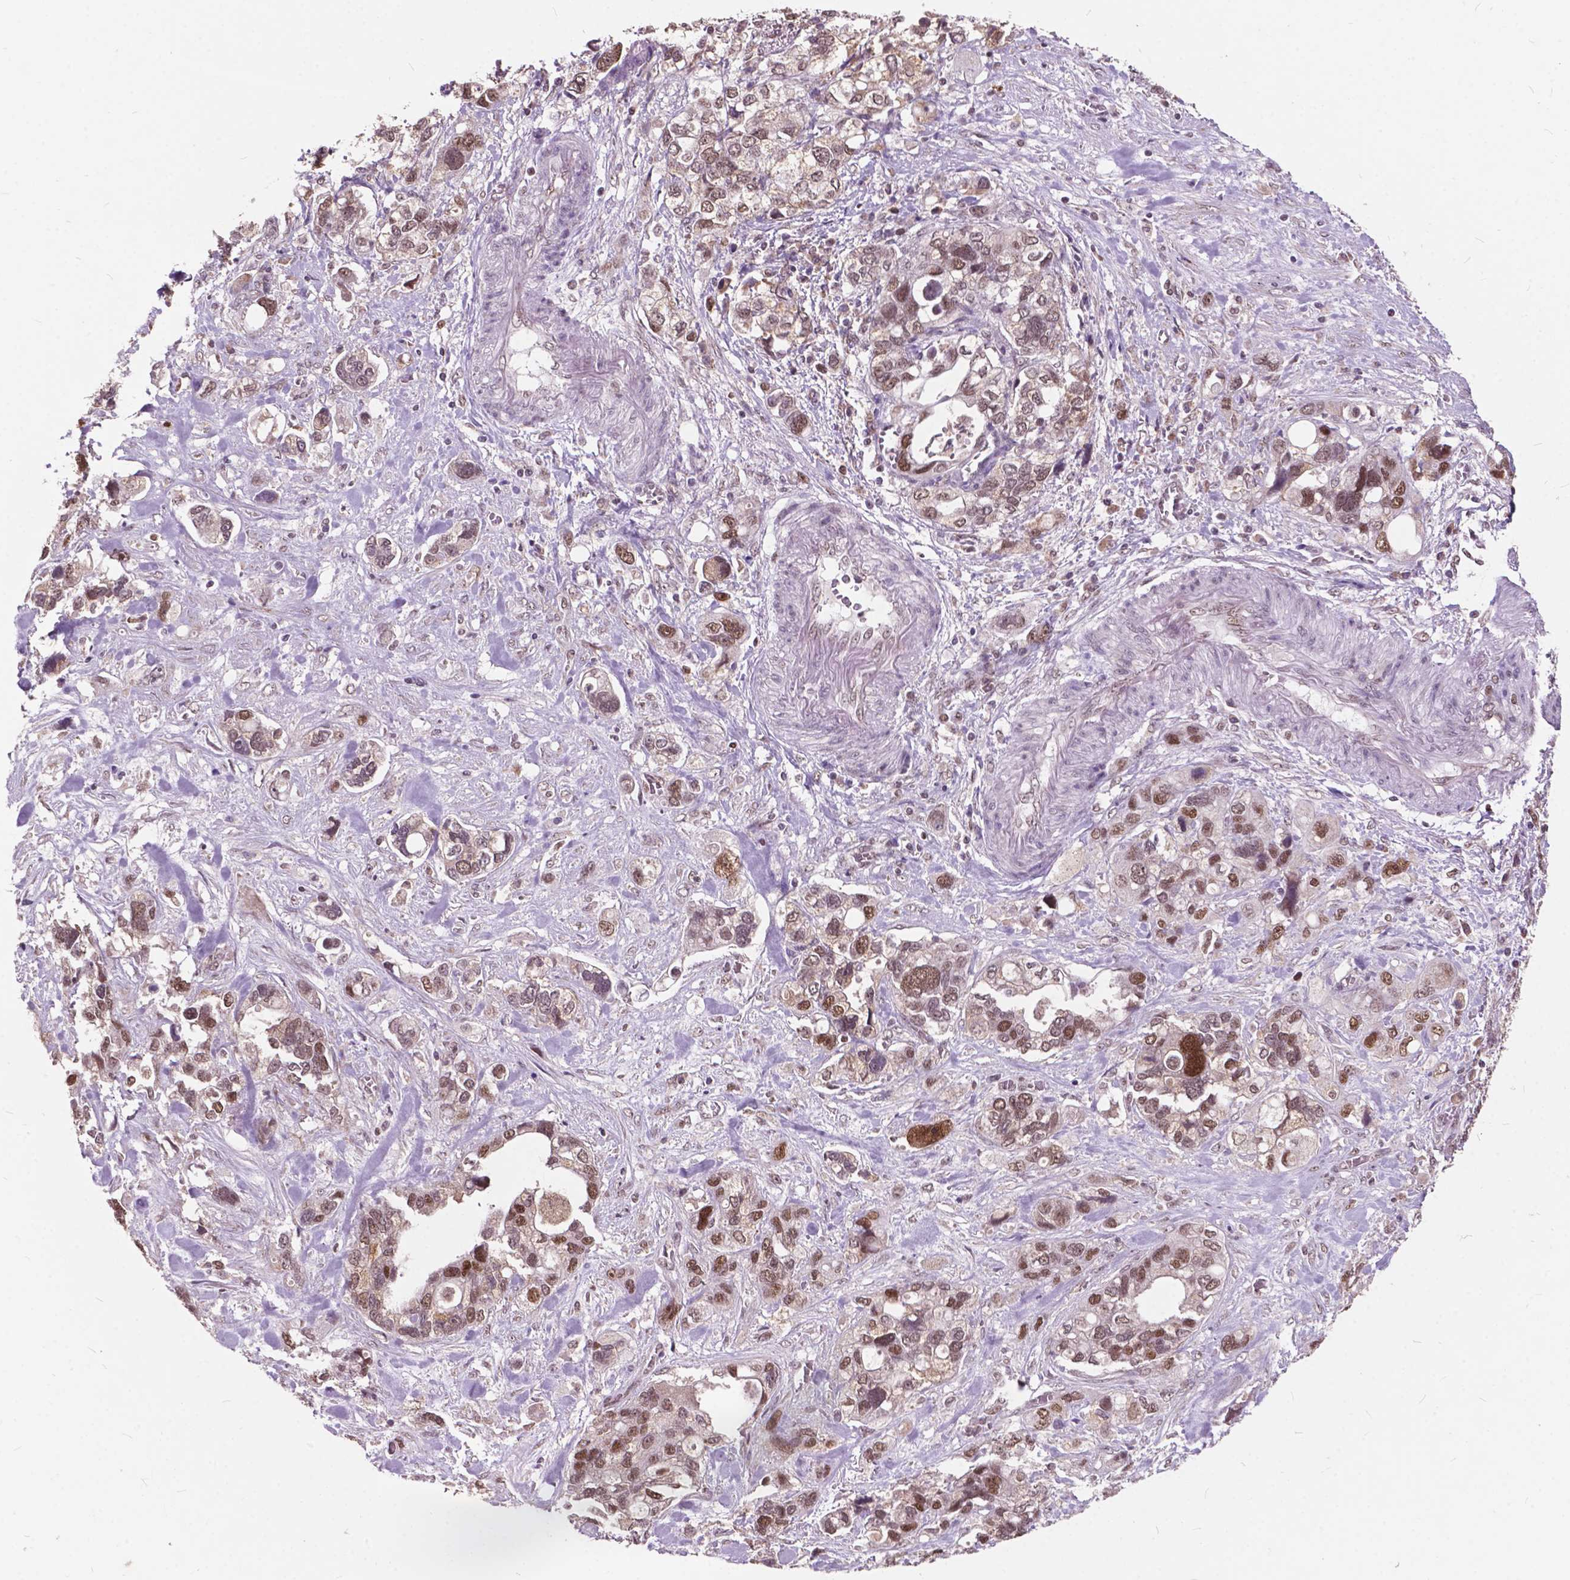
{"staining": {"intensity": "moderate", "quantity": ">75%", "location": "nuclear"}, "tissue": "stomach cancer", "cell_type": "Tumor cells", "image_type": "cancer", "snomed": [{"axis": "morphology", "description": "Adenocarcinoma, NOS"}, {"axis": "topography", "description": "Stomach, upper"}], "caption": "Immunohistochemical staining of human stomach cancer (adenocarcinoma) shows medium levels of moderate nuclear staining in about >75% of tumor cells.", "gene": "MSH2", "patient": {"sex": "female", "age": 81}}